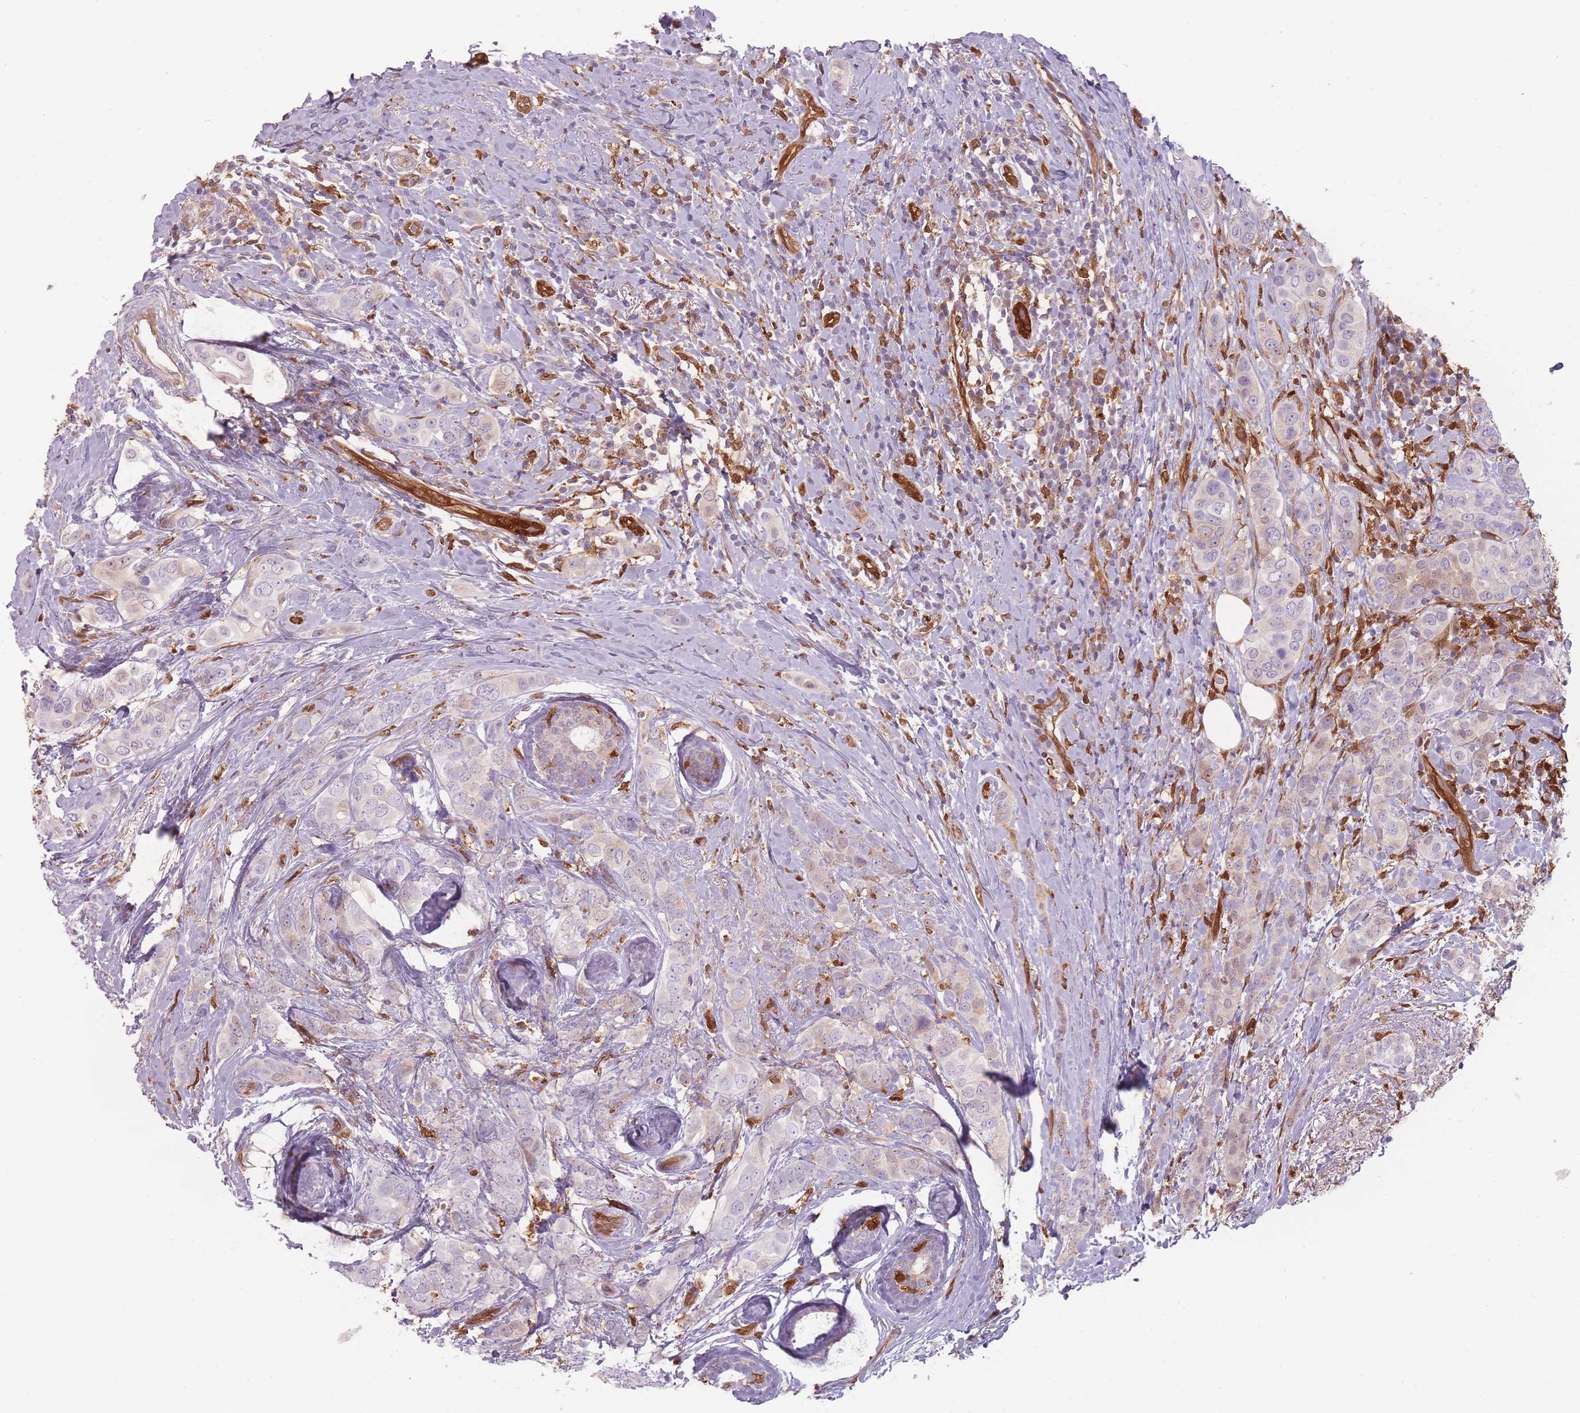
{"staining": {"intensity": "negative", "quantity": "none", "location": "none"}, "tissue": "breast cancer", "cell_type": "Tumor cells", "image_type": "cancer", "snomed": [{"axis": "morphology", "description": "Lobular carcinoma"}, {"axis": "topography", "description": "Breast"}], "caption": "Micrograph shows no significant protein staining in tumor cells of breast cancer (lobular carcinoma).", "gene": "LGALS9", "patient": {"sex": "female", "age": 51}}